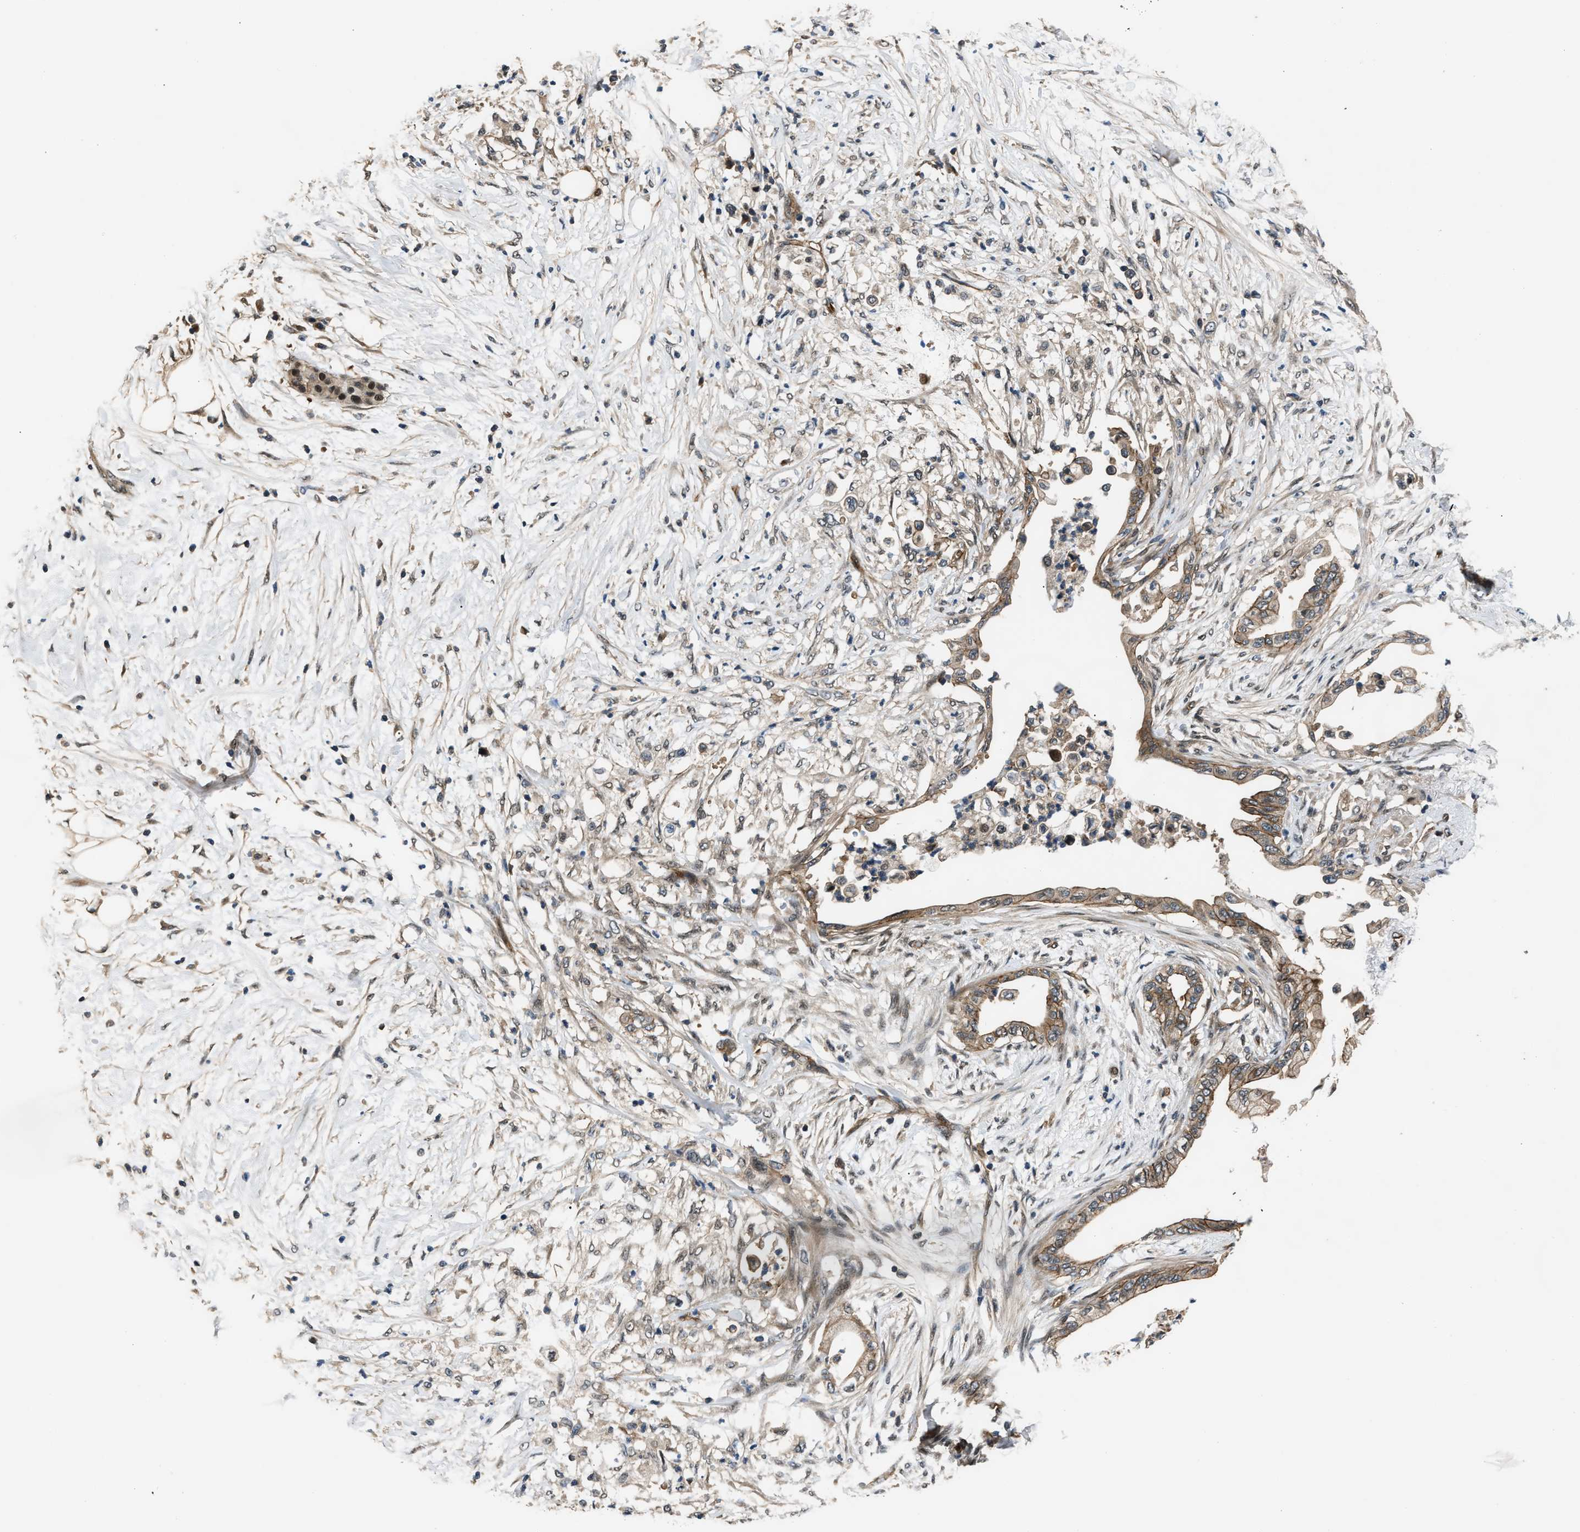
{"staining": {"intensity": "moderate", "quantity": ">75%", "location": "cytoplasmic/membranous"}, "tissue": "pancreatic cancer", "cell_type": "Tumor cells", "image_type": "cancer", "snomed": [{"axis": "morphology", "description": "Normal tissue, NOS"}, {"axis": "morphology", "description": "Adenocarcinoma, NOS"}, {"axis": "topography", "description": "Pancreas"}, {"axis": "topography", "description": "Duodenum"}], "caption": "IHC of human pancreatic cancer (adenocarcinoma) displays medium levels of moderate cytoplasmic/membranous staining in about >75% of tumor cells.", "gene": "COPS2", "patient": {"sex": "female", "age": 60}}